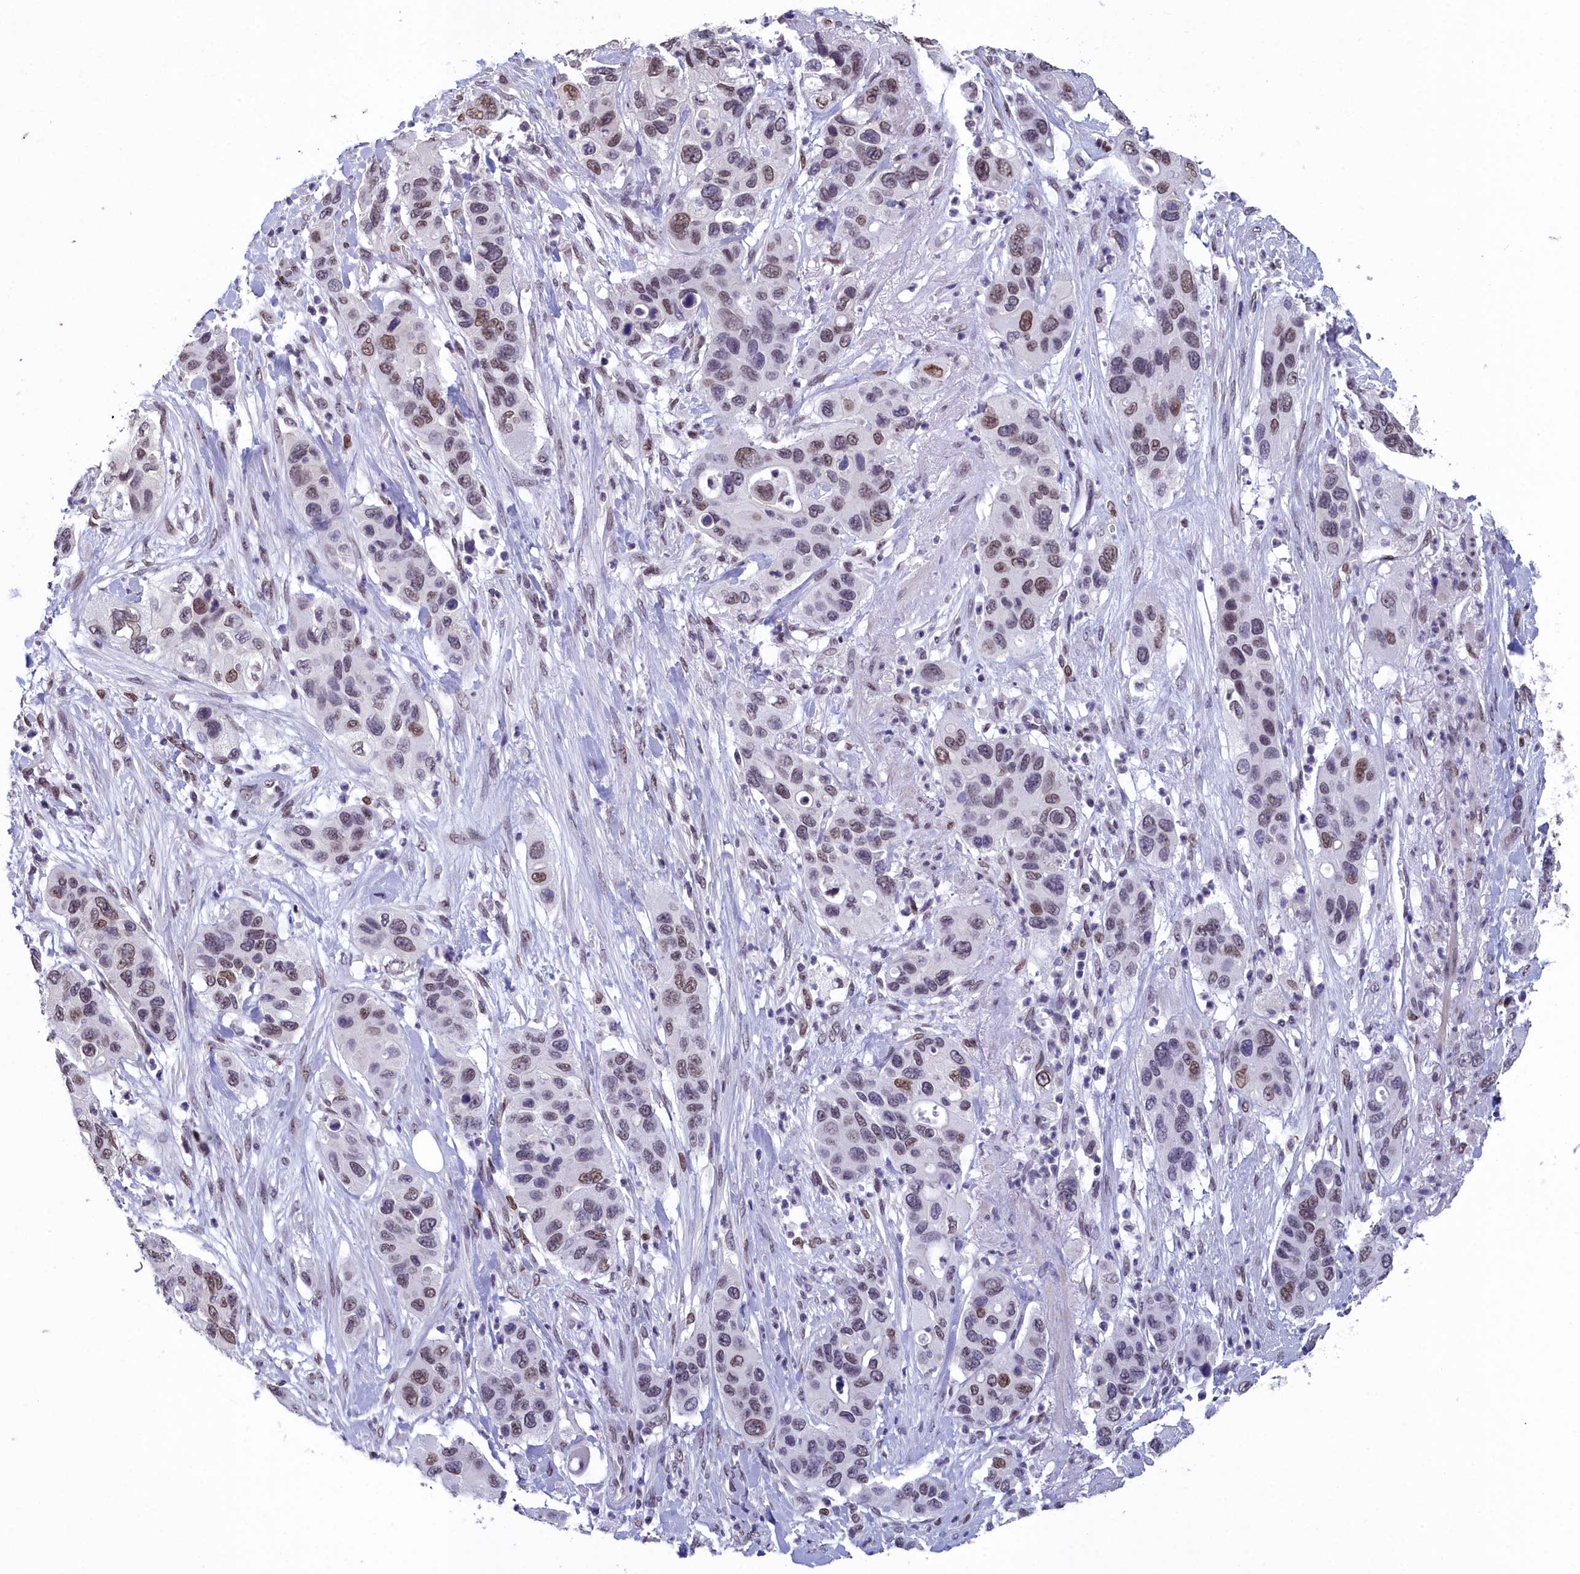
{"staining": {"intensity": "moderate", "quantity": "25%-75%", "location": "nuclear"}, "tissue": "pancreatic cancer", "cell_type": "Tumor cells", "image_type": "cancer", "snomed": [{"axis": "morphology", "description": "Adenocarcinoma, NOS"}, {"axis": "topography", "description": "Pancreas"}], "caption": "Immunohistochemistry (IHC) staining of adenocarcinoma (pancreatic), which reveals medium levels of moderate nuclear expression in approximately 25%-75% of tumor cells indicating moderate nuclear protein staining. The staining was performed using DAB (3,3'-diaminobenzidine) (brown) for protein detection and nuclei were counterstained in hematoxylin (blue).", "gene": "CCDC97", "patient": {"sex": "female", "age": 71}}